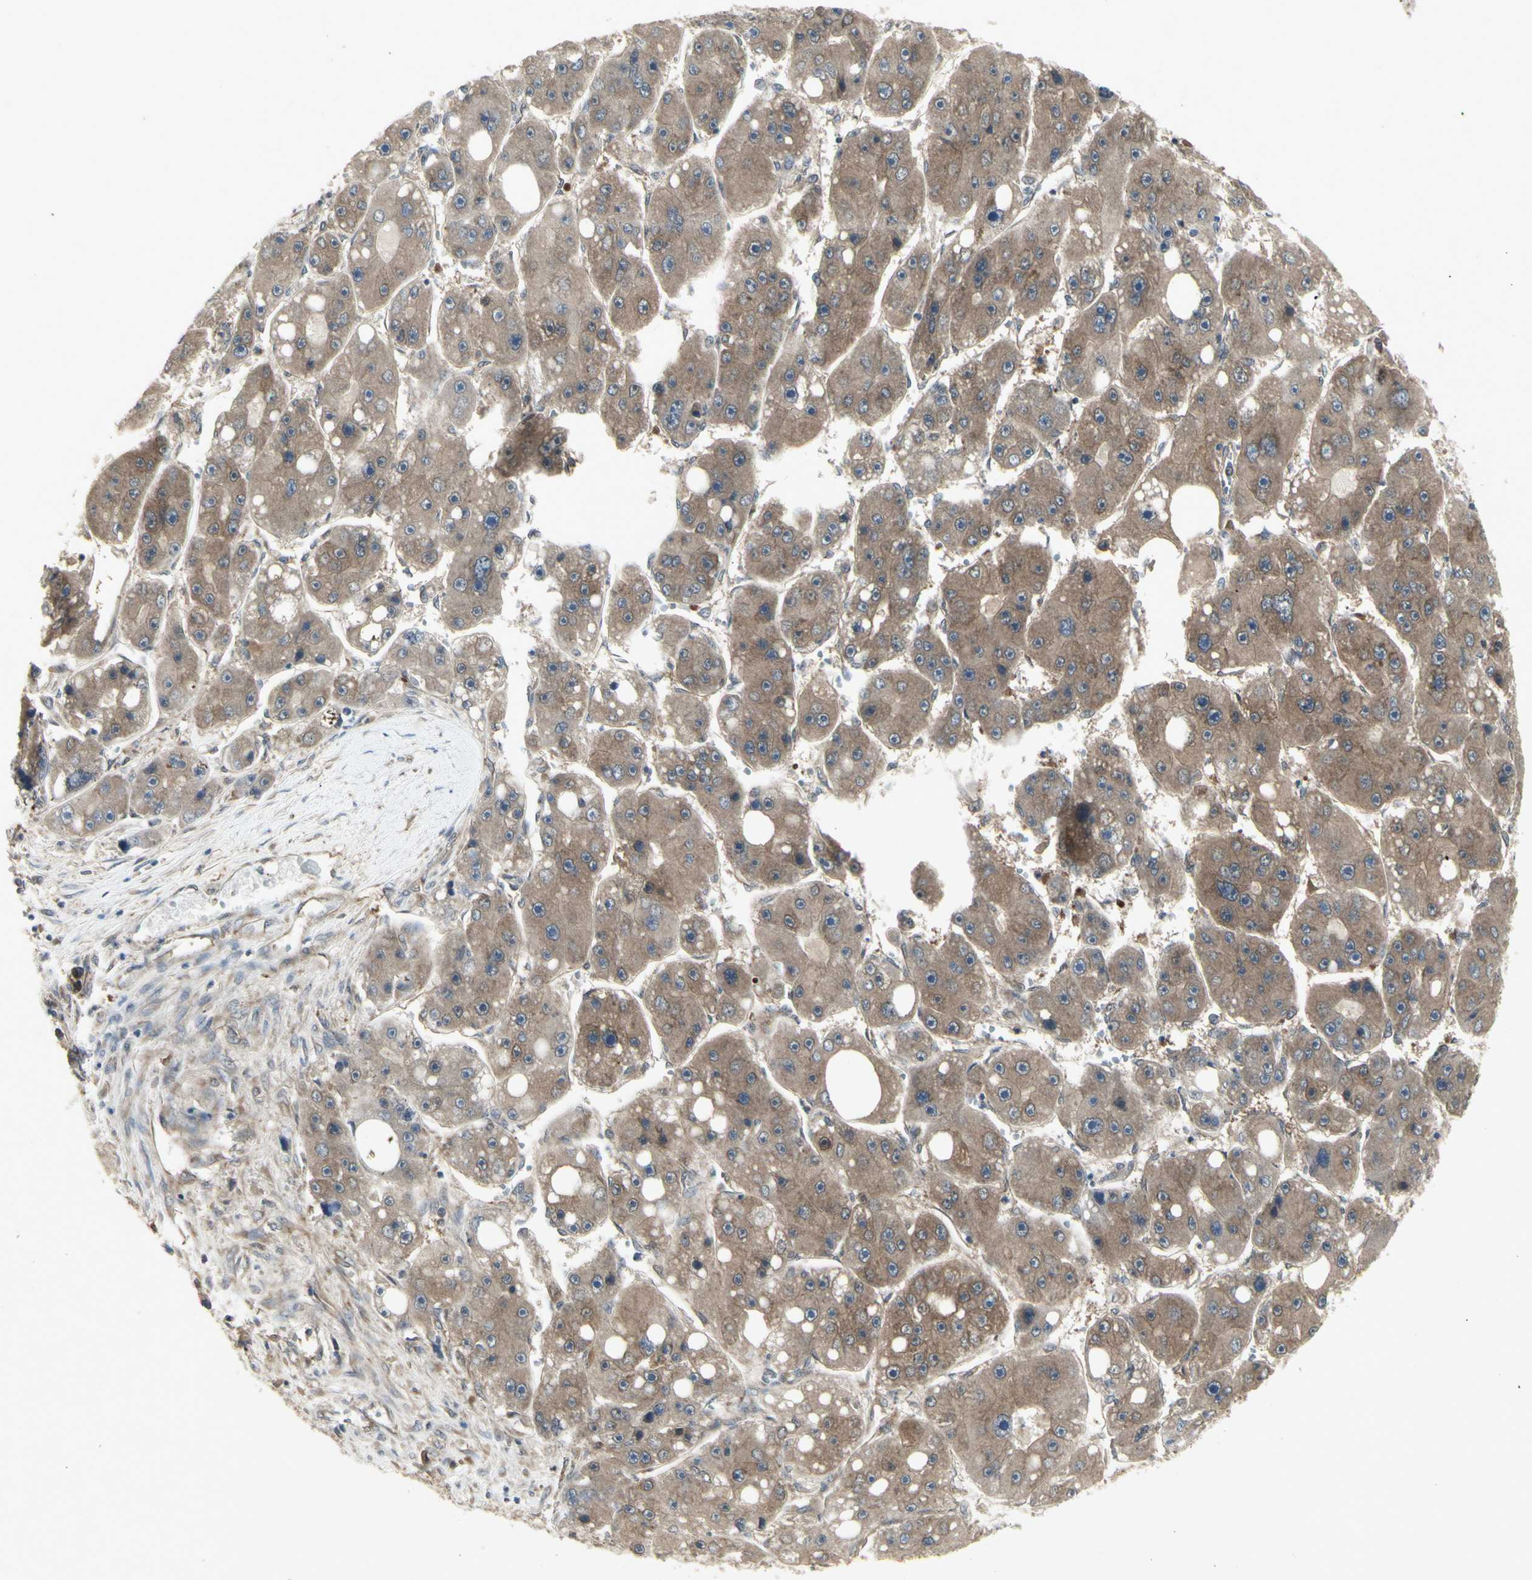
{"staining": {"intensity": "moderate", "quantity": ">75%", "location": "cytoplasmic/membranous"}, "tissue": "liver cancer", "cell_type": "Tumor cells", "image_type": "cancer", "snomed": [{"axis": "morphology", "description": "Carcinoma, Hepatocellular, NOS"}, {"axis": "topography", "description": "Liver"}], "caption": "Immunohistochemistry (IHC) (DAB) staining of human liver hepatocellular carcinoma shows moderate cytoplasmic/membranous protein expression in approximately >75% of tumor cells. (Brightfield microscopy of DAB IHC at high magnification).", "gene": "CHURC1-FNTB", "patient": {"sex": "female", "age": 61}}